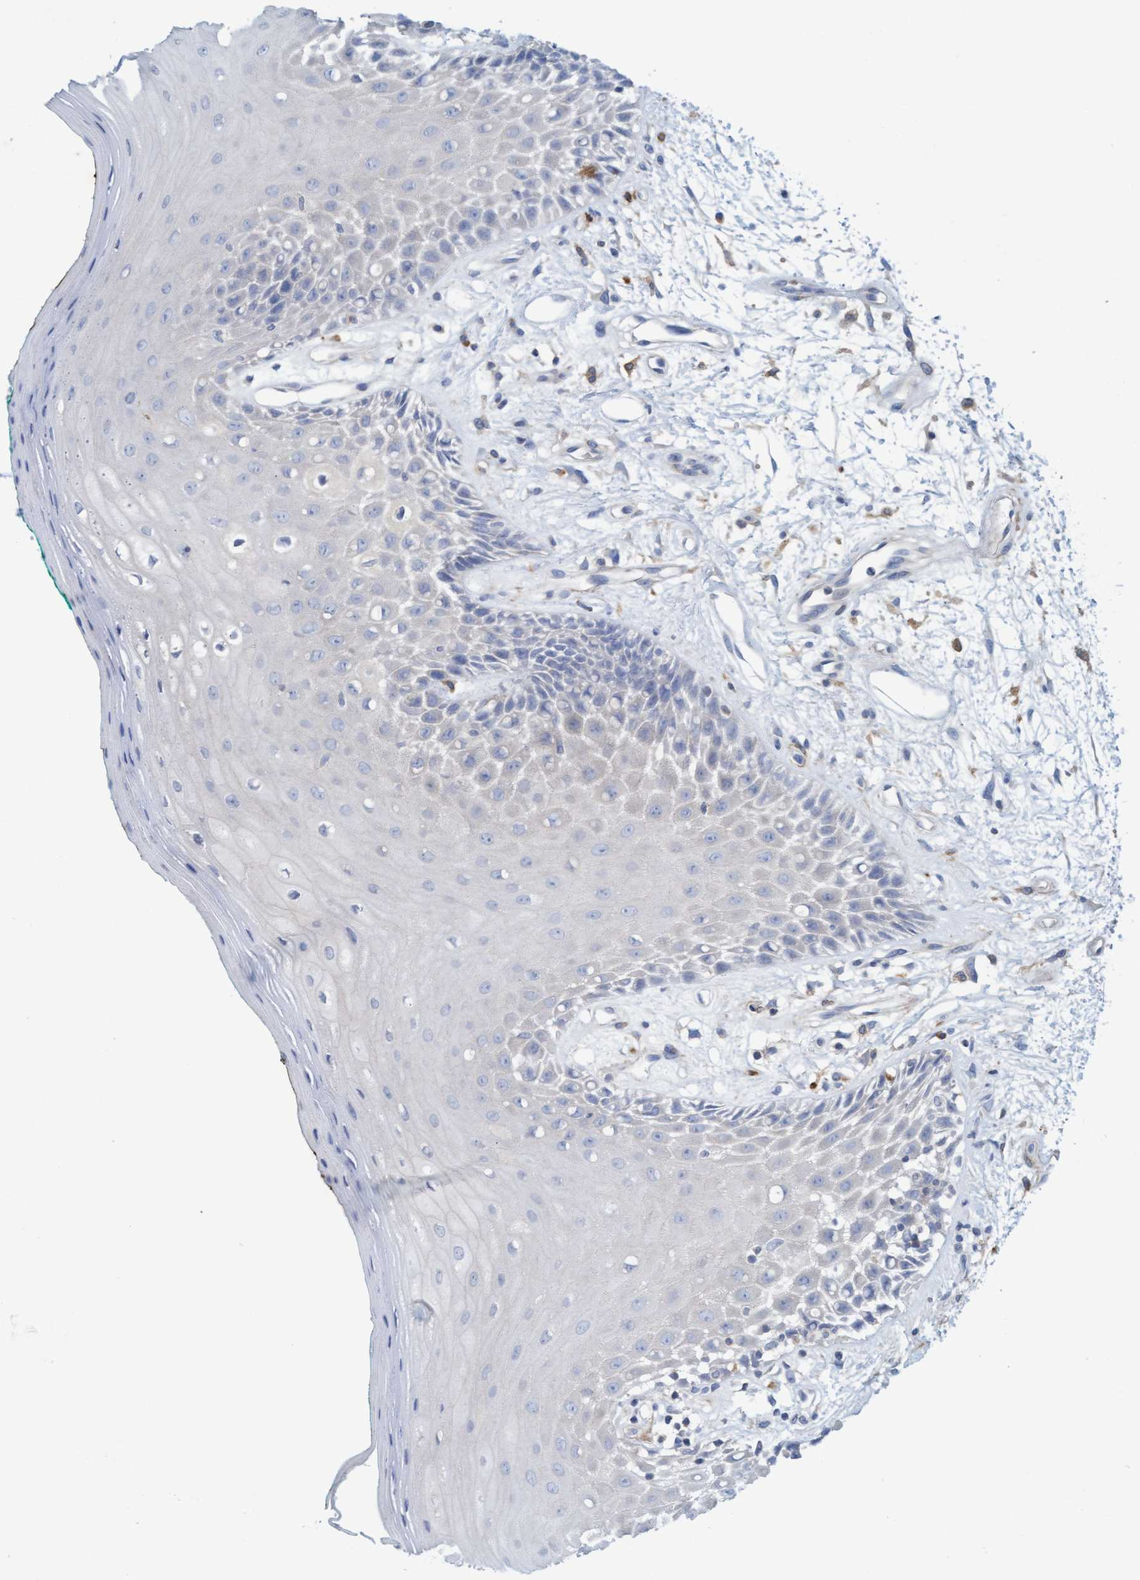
{"staining": {"intensity": "negative", "quantity": "none", "location": "none"}, "tissue": "oral mucosa", "cell_type": "Squamous epithelial cells", "image_type": "normal", "snomed": [{"axis": "morphology", "description": "Normal tissue, NOS"}, {"axis": "morphology", "description": "Squamous cell carcinoma, NOS"}, {"axis": "topography", "description": "Skeletal muscle"}, {"axis": "topography", "description": "Oral tissue"}, {"axis": "topography", "description": "Head-Neck"}], "caption": "This is an IHC histopathology image of benign oral mucosa. There is no expression in squamous epithelial cells.", "gene": "SIGIRR", "patient": {"sex": "female", "age": 84}}